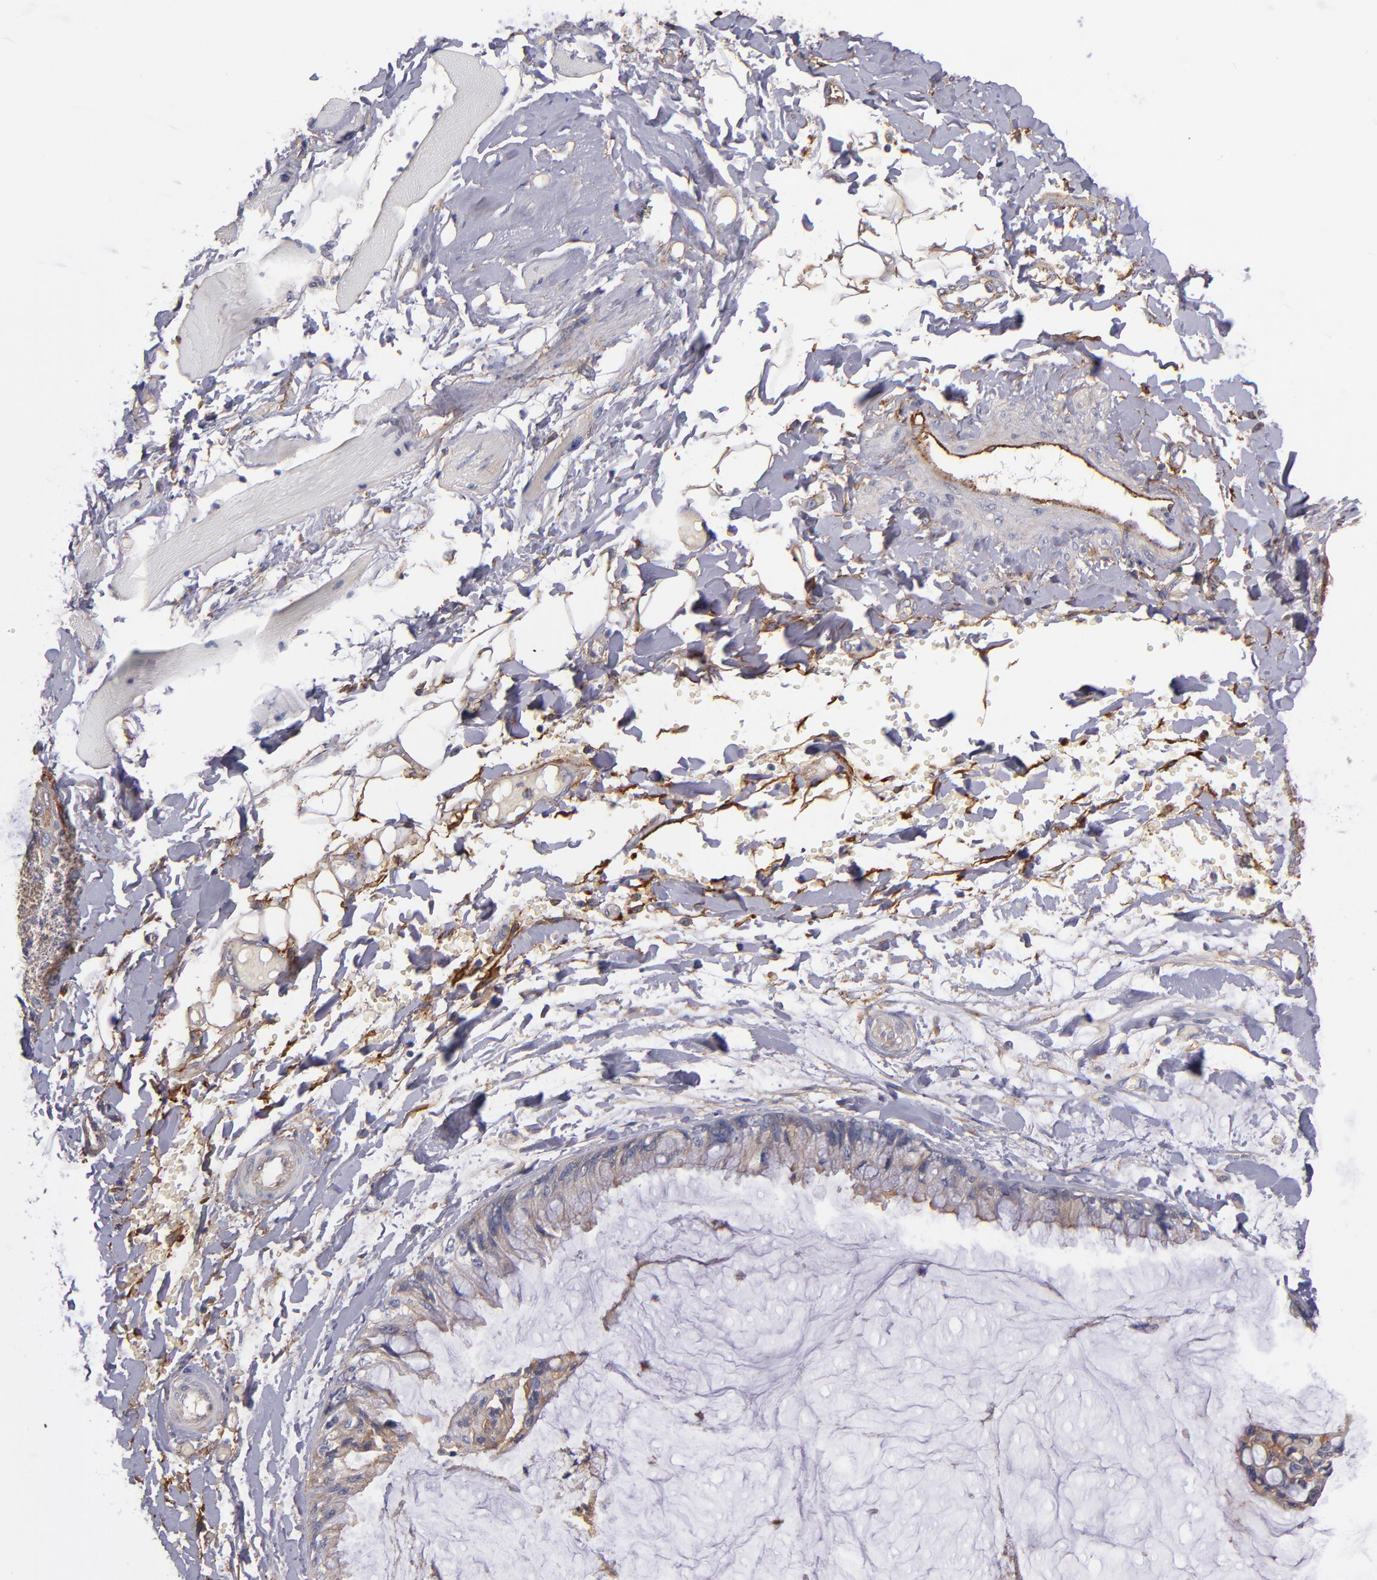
{"staining": {"intensity": "weak", "quantity": ">75%", "location": "cytoplasmic/membranous"}, "tissue": "ovarian cancer", "cell_type": "Tumor cells", "image_type": "cancer", "snomed": [{"axis": "morphology", "description": "Cystadenocarcinoma, mucinous, NOS"}, {"axis": "topography", "description": "Ovary"}], "caption": "DAB (3,3'-diaminobenzidine) immunohistochemical staining of human mucinous cystadenocarcinoma (ovarian) demonstrates weak cytoplasmic/membranous protein positivity in approximately >75% of tumor cells. The staining was performed using DAB to visualize the protein expression in brown, while the nuclei were stained in blue with hematoxylin (Magnification: 20x).", "gene": "PLSCR4", "patient": {"sex": "female", "age": 39}}